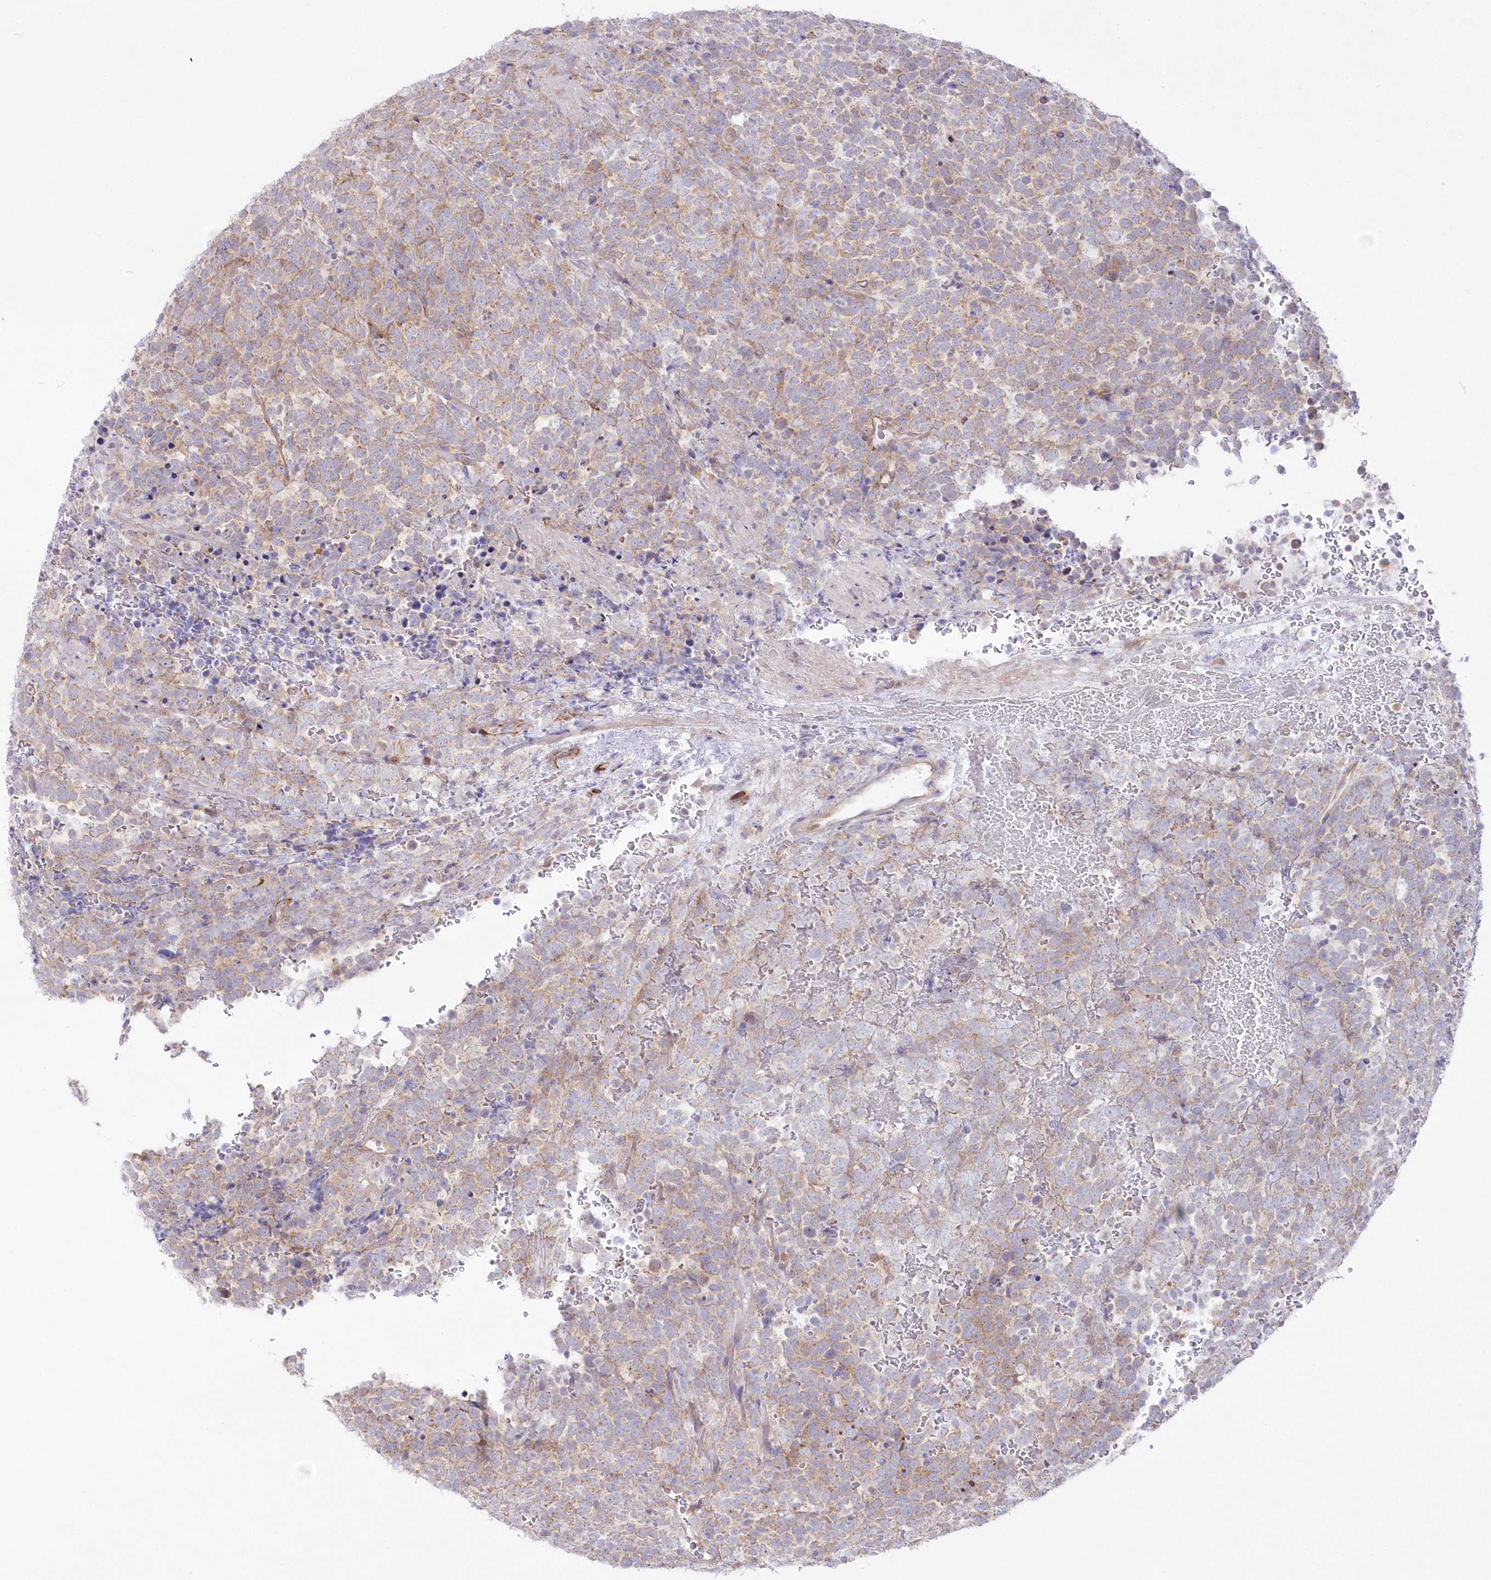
{"staining": {"intensity": "weak", "quantity": "25%-75%", "location": "cytoplasmic/membranous"}, "tissue": "urothelial cancer", "cell_type": "Tumor cells", "image_type": "cancer", "snomed": [{"axis": "morphology", "description": "Urothelial carcinoma, High grade"}, {"axis": "topography", "description": "Urinary bladder"}], "caption": "Human urothelial cancer stained for a protein (brown) demonstrates weak cytoplasmic/membranous positive positivity in approximately 25%-75% of tumor cells.", "gene": "ZNF843", "patient": {"sex": "female", "age": 82}}